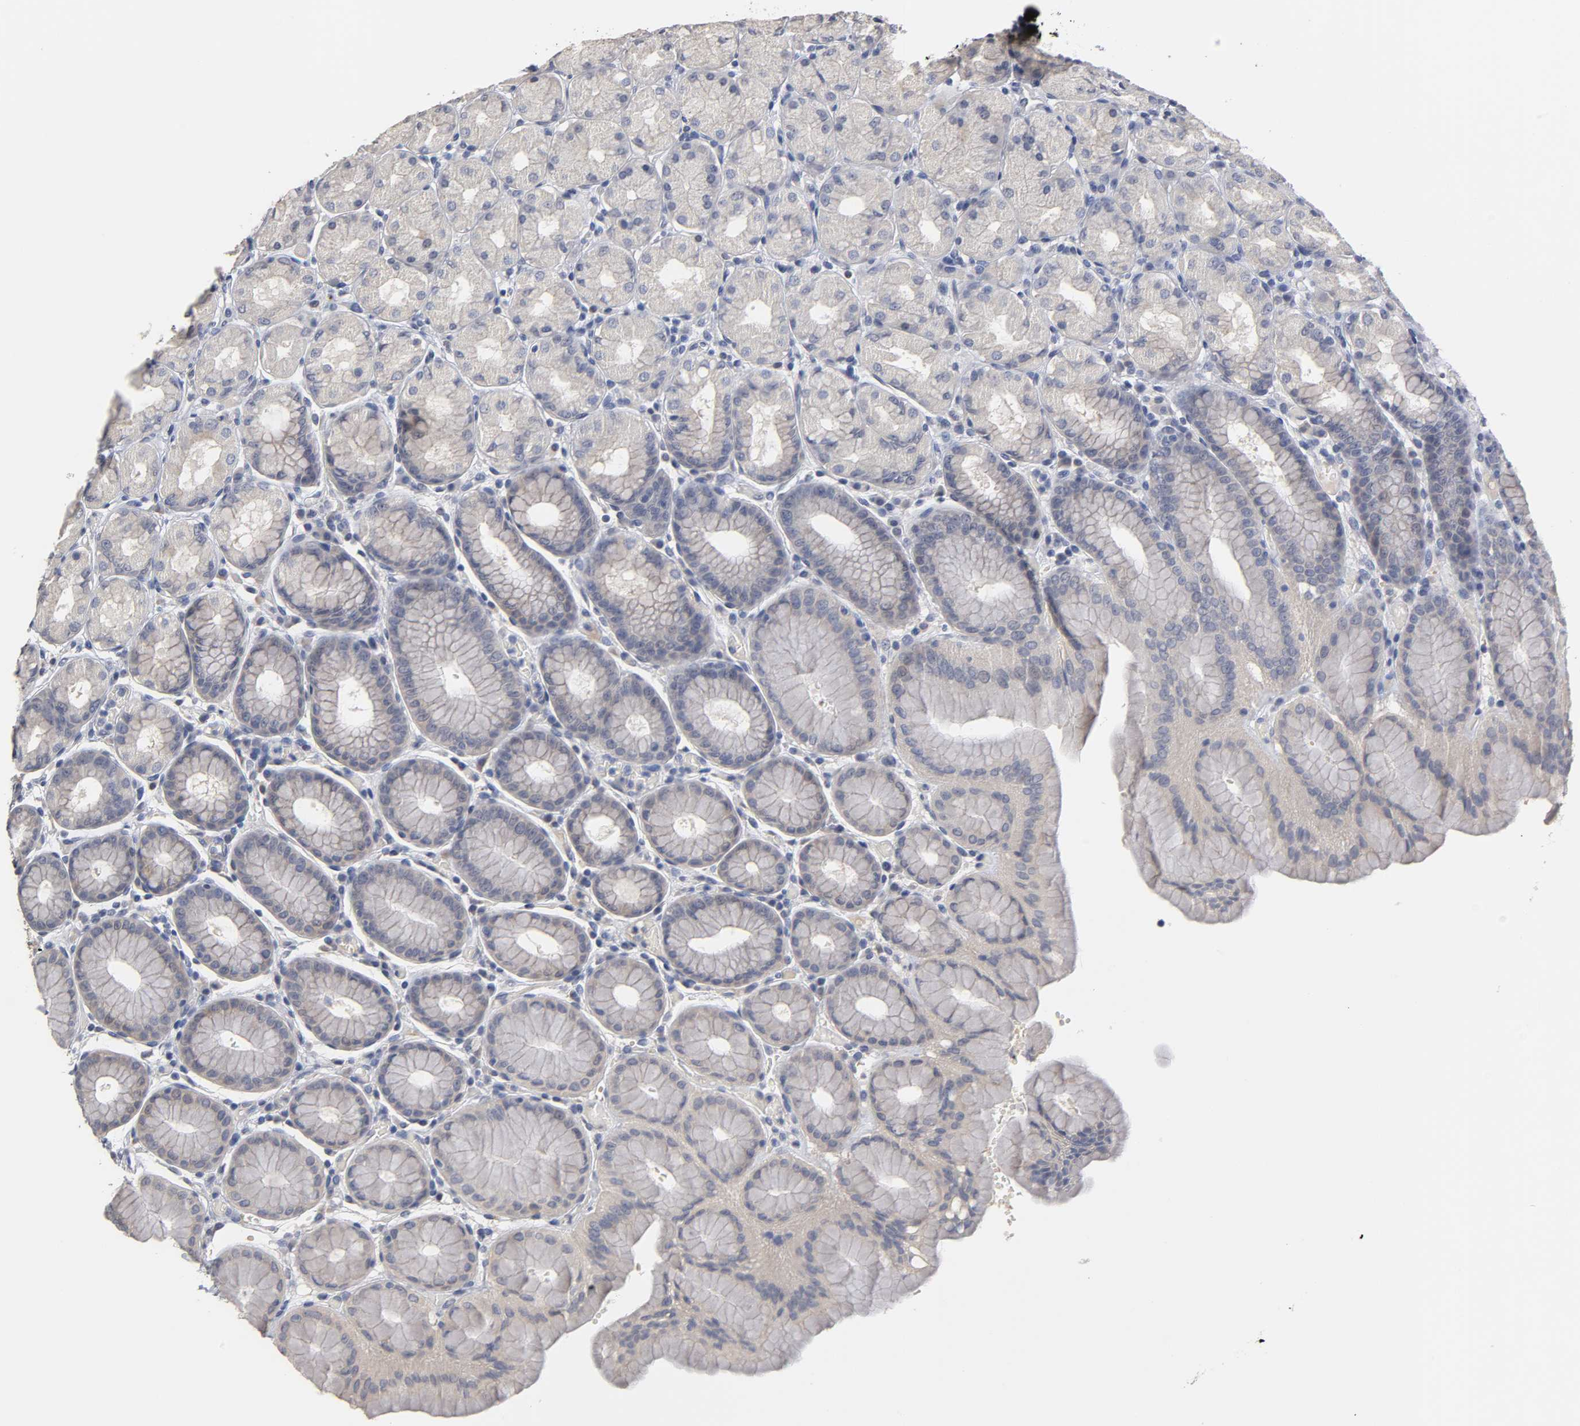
{"staining": {"intensity": "weak", "quantity": "25%-75%", "location": "cytoplasmic/membranous"}, "tissue": "stomach", "cell_type": "Glandular cells", "image_type": "normal", "snomed": [{"axis": "morphology", "description": "Normal tissue, NOS"}, {"axis": "topography", "description": "Stomach, upper"}, {"axis": "topography", "description": "Stomach"}], "caption": "Normal stomach demonstrates weak cytoplasmic/membranous positivity in about 25%-75% of glandular cells.", "gene": "OVOL1", "patient": {"sex": "male", "age": 76}}